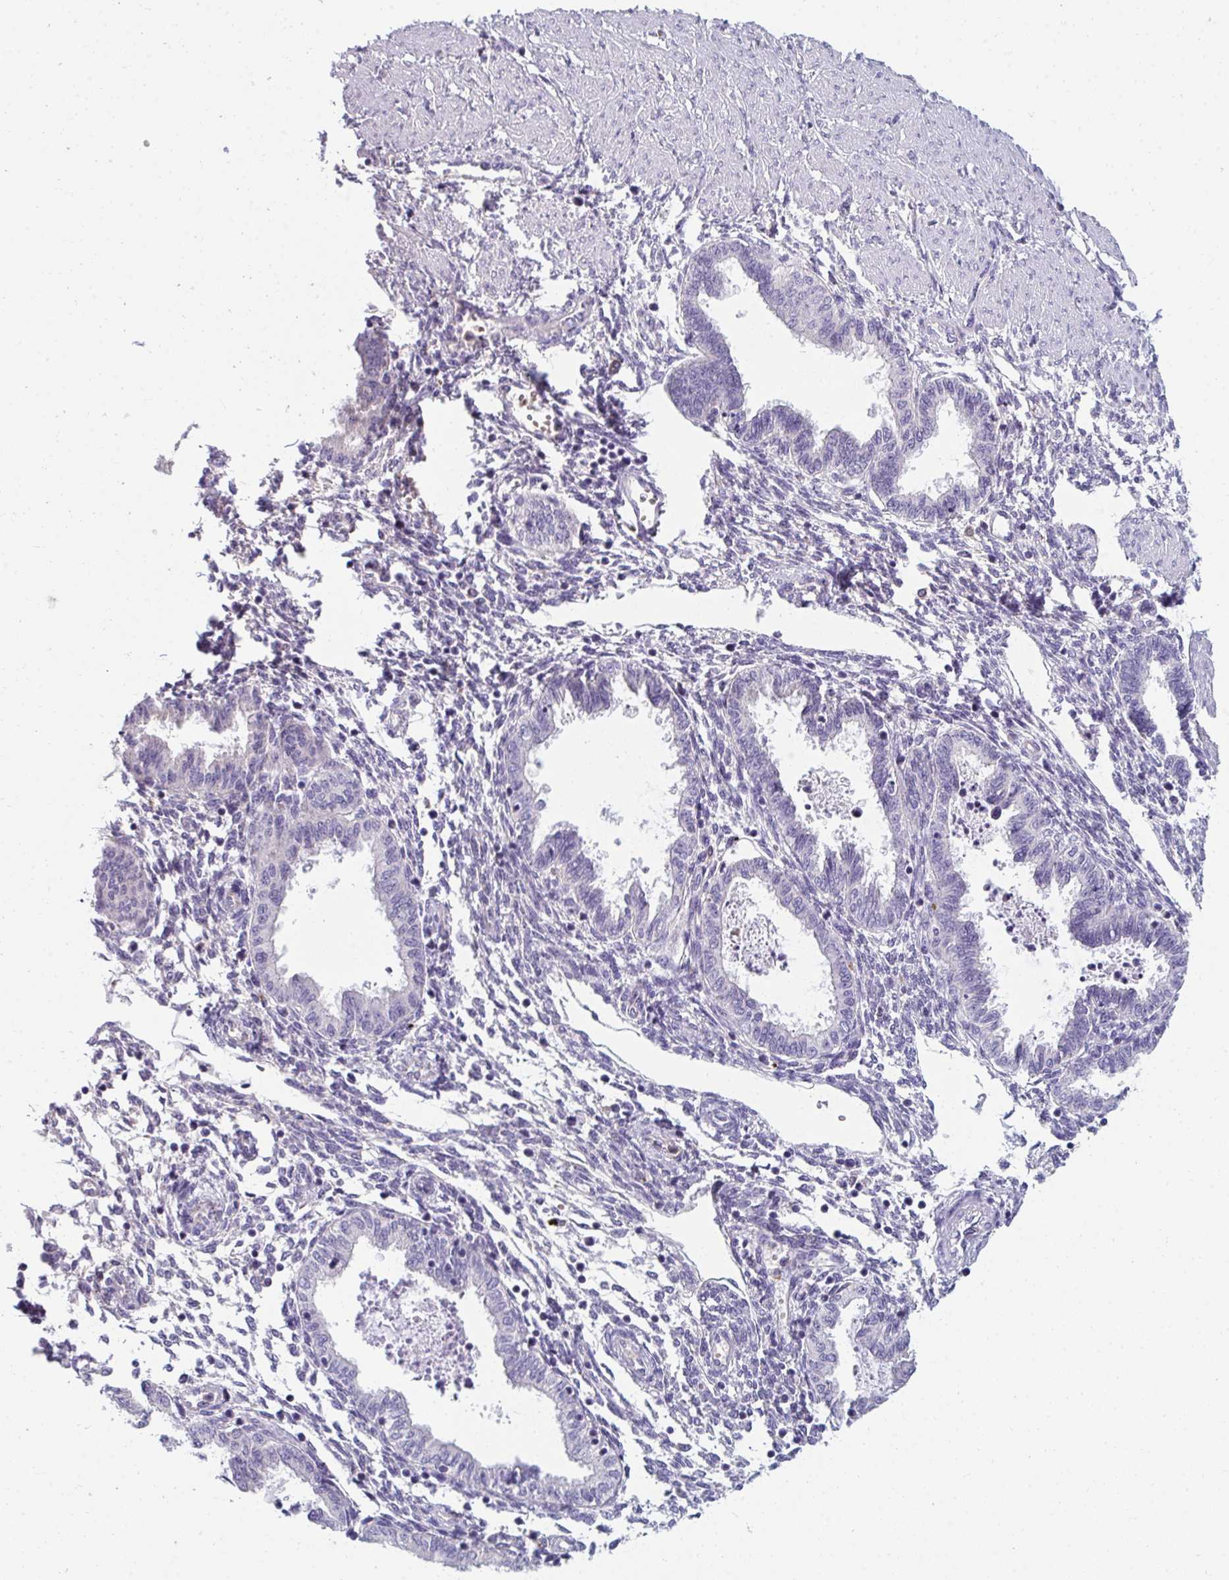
{"staining": {"intensity": "negative", "quantity": "none", "location": "none"}, "tissue": "endometrium", "cell_type": "Cells in endometrial stroma", "image_type": "normal", "snomed": [{"axis": "morphology", "description": "Normal tissue, NOS"}, {"axis": "topography", "description": "Endometrium"}], "caption": "IHC image of benign human endometrium stained for a protein (brown), which shows no positivity in cells in endometrial stroma. (DAB (3,3'-diaminobenzidine) immunohistochemistry (IHC) with hematoxylin counter stain).", "gene": "EIF1AD", "patient": {"sex": "female", "age": 33}}